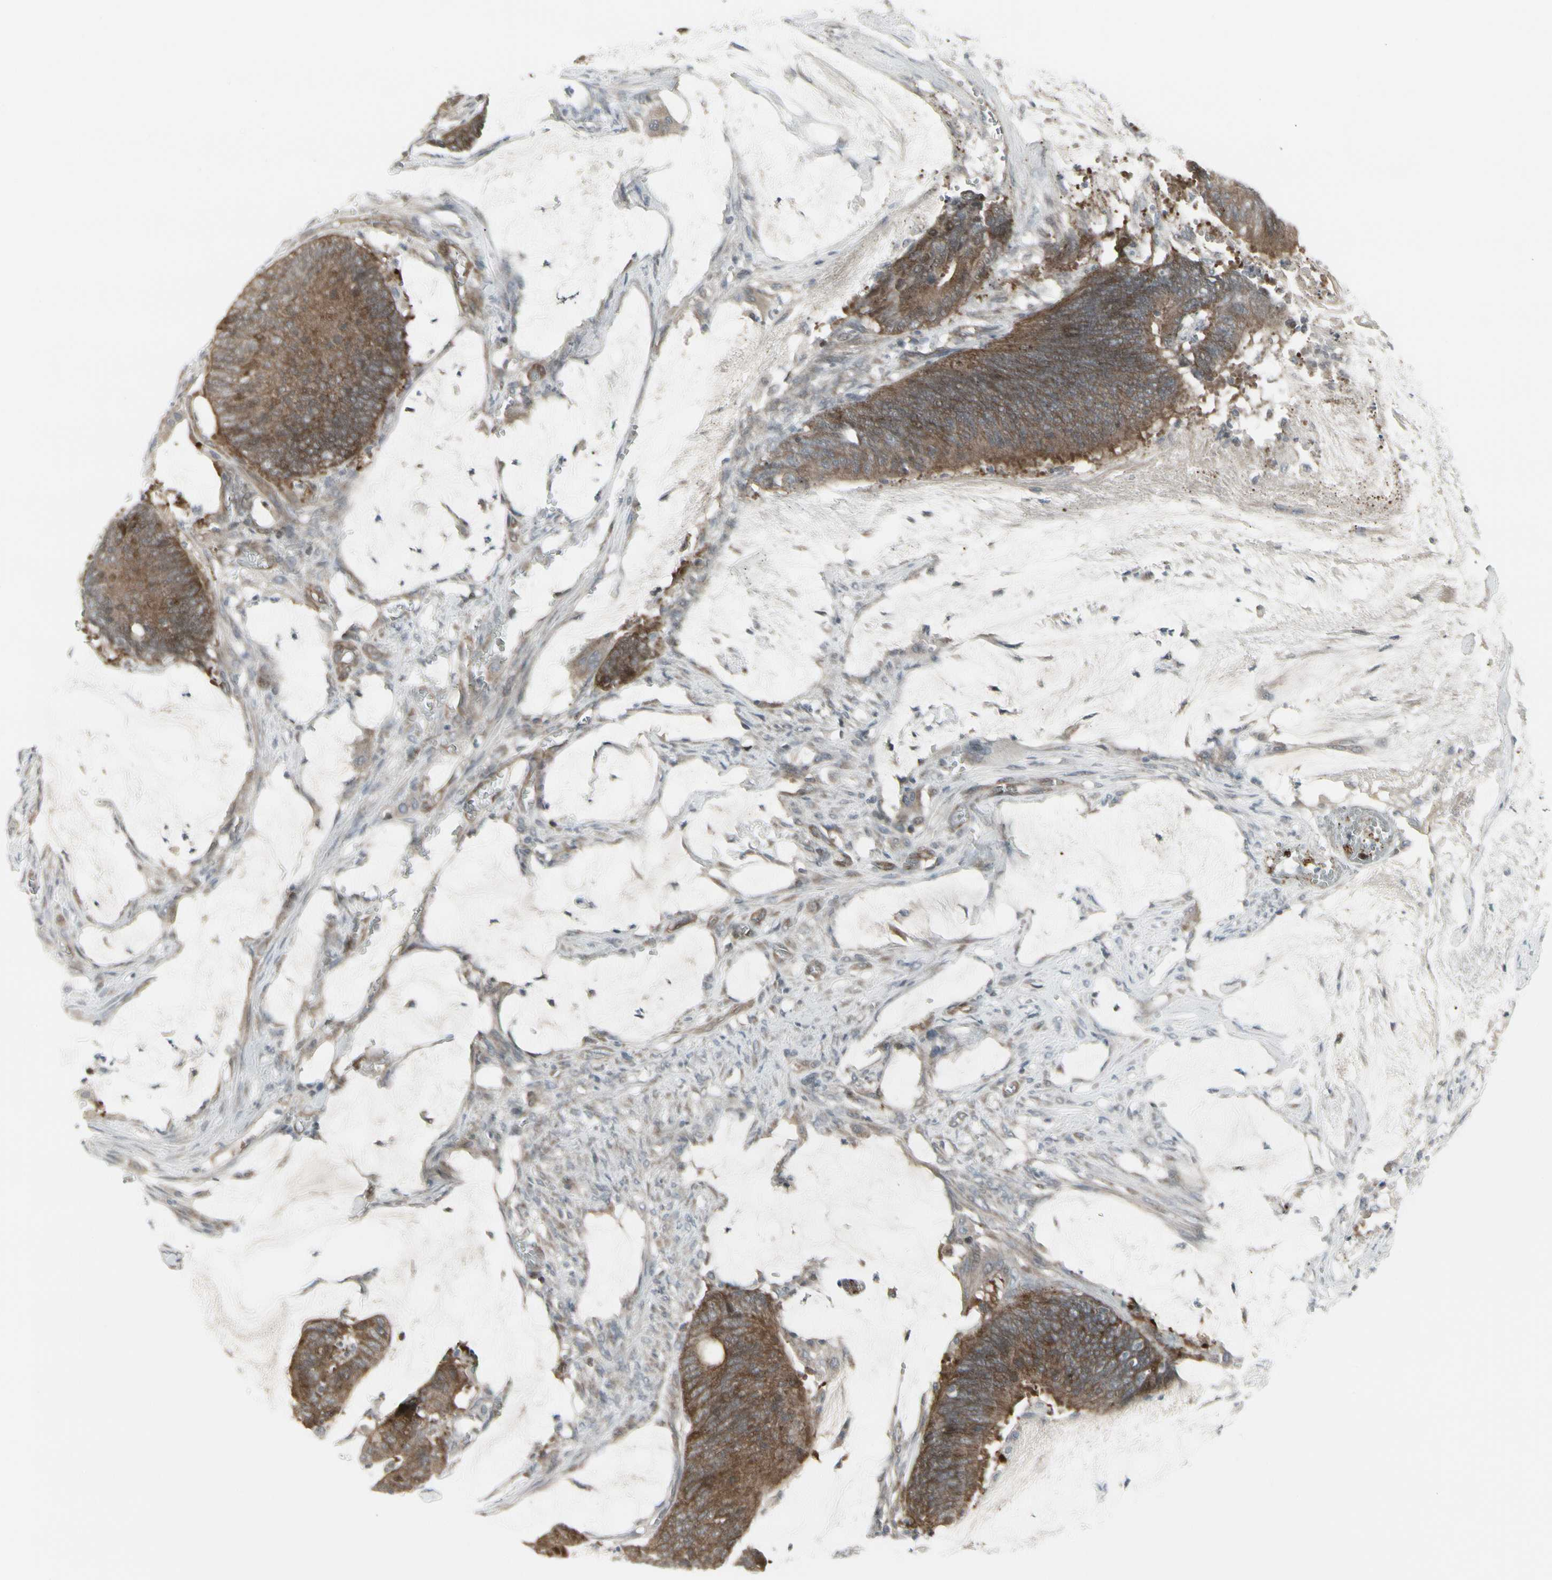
{"staining": {"intensity": "strong", "quantity": ">75%", "location": "cytoplasmic/membranous"}, "tissue": "colorectal cancer", "cell_type": "Tumor cells", "image_type": "cancer", "snomed": [{"axis": "morphology", "description": "Adenocarcinoma, NOS"}, {"axis": "topography", "description": "Rectum"}], "caption": "Immunohistochemical staining of colorectal cancer (adenocarcinoma) displays high levels of strong cytoplasmic/membranous expression in about >75% of tumor cells.", "gene": "IGFBP6", "patient": {"sex": "female", "age": 66}}